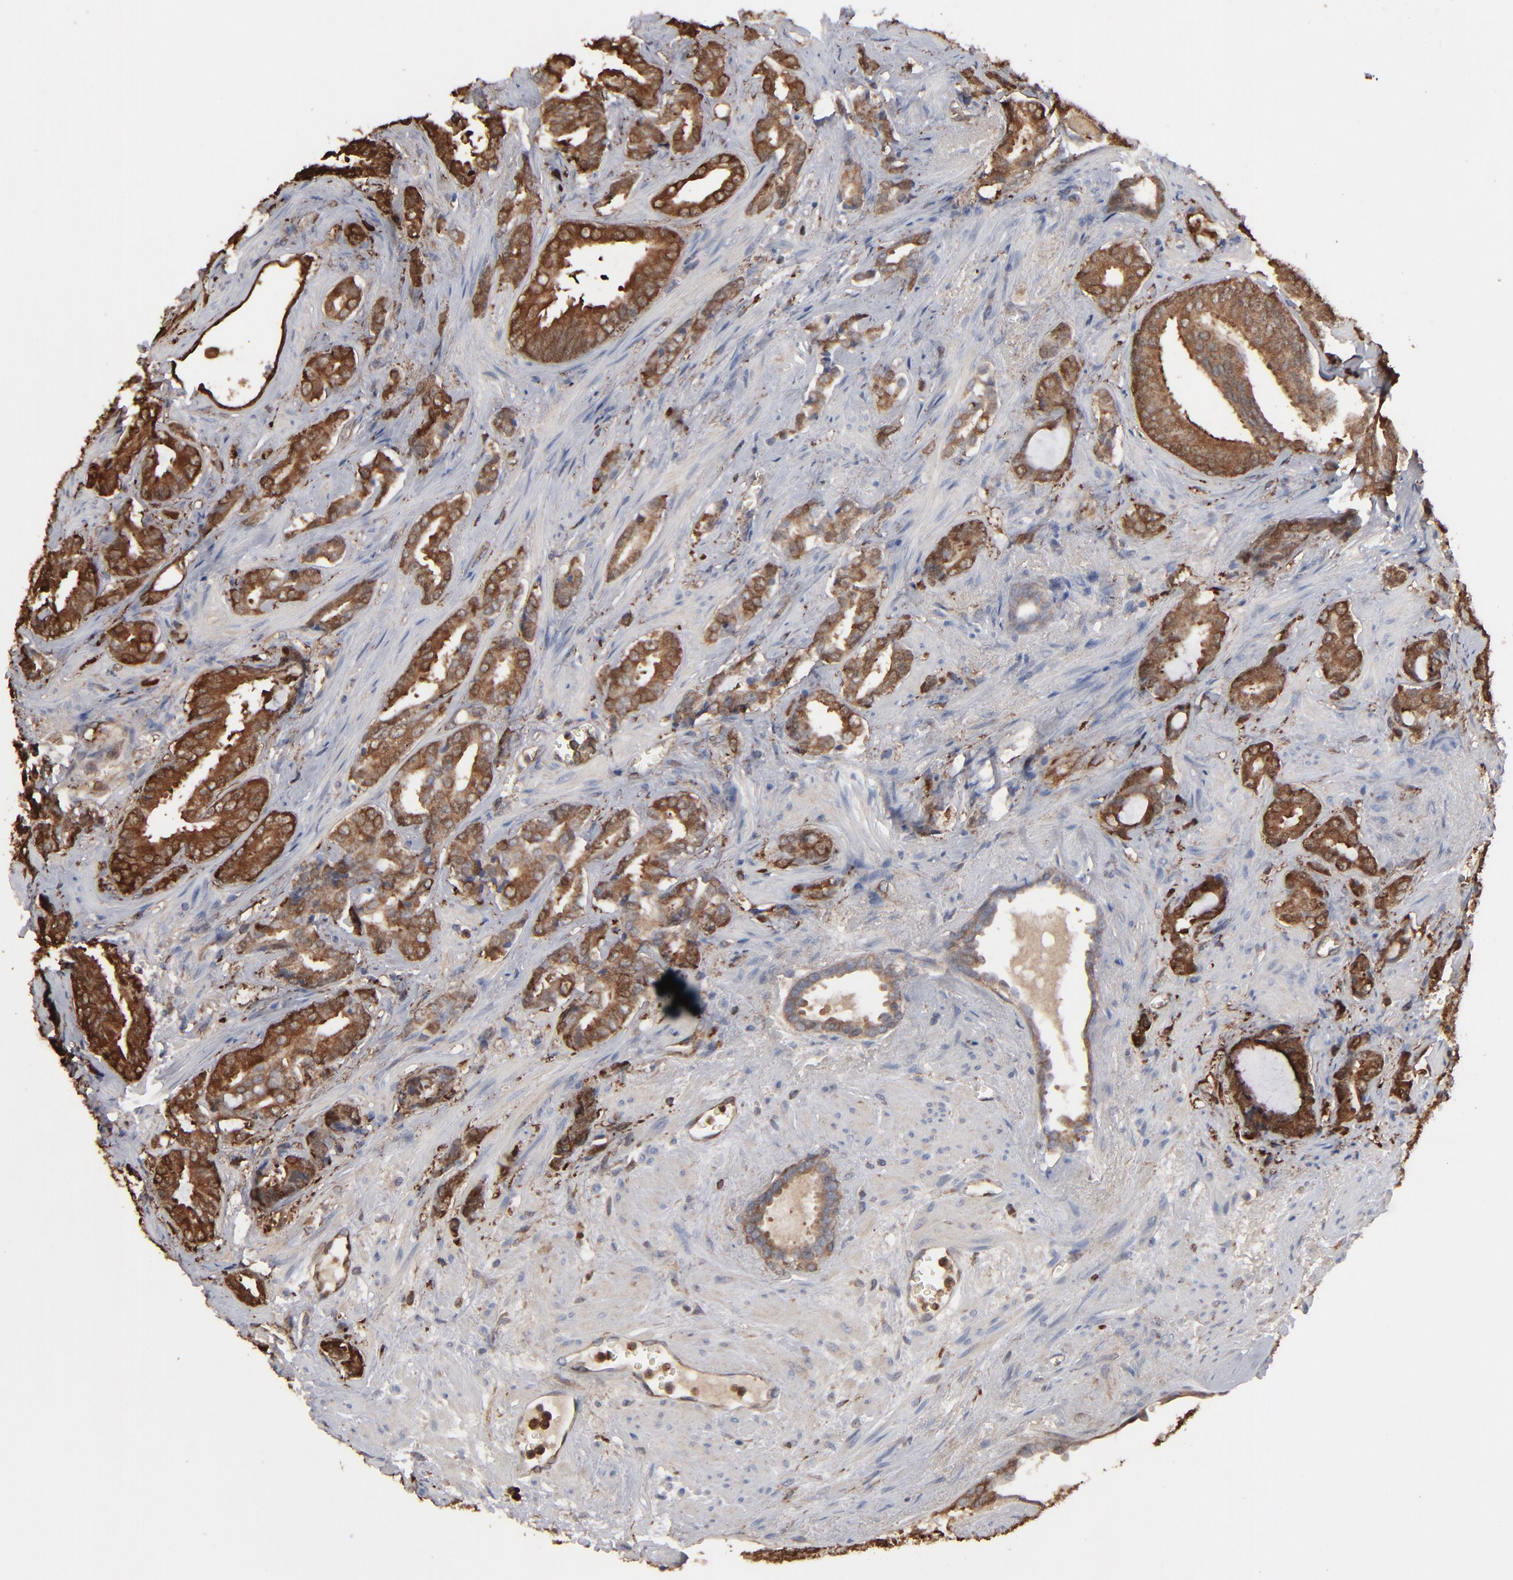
{"staining": {"intensity": "strong", "quantity": ">75%", "location": "cytoplasmic/membranous,nuclear"}, "tissue": "prostate cancer", "cell_type": "Tumor cells", "image_type": "cancer", "snomed": [{"axis": "morphology", "description": "Adenocarcinoma, Medium grade"}, {"axis": "topography", "description": "Prostate"}], "caption": "Prostate medium-grade adenocarcinoma stained with DAB (3,3'-diaminobenzidine) IHC displays high levels of strong cytoplasmic/membranous and nuclear expression in approximately >75% of tumor cells.", "gene": "NME1-NME2", "patient": {"sex": "male", "age": 79}}